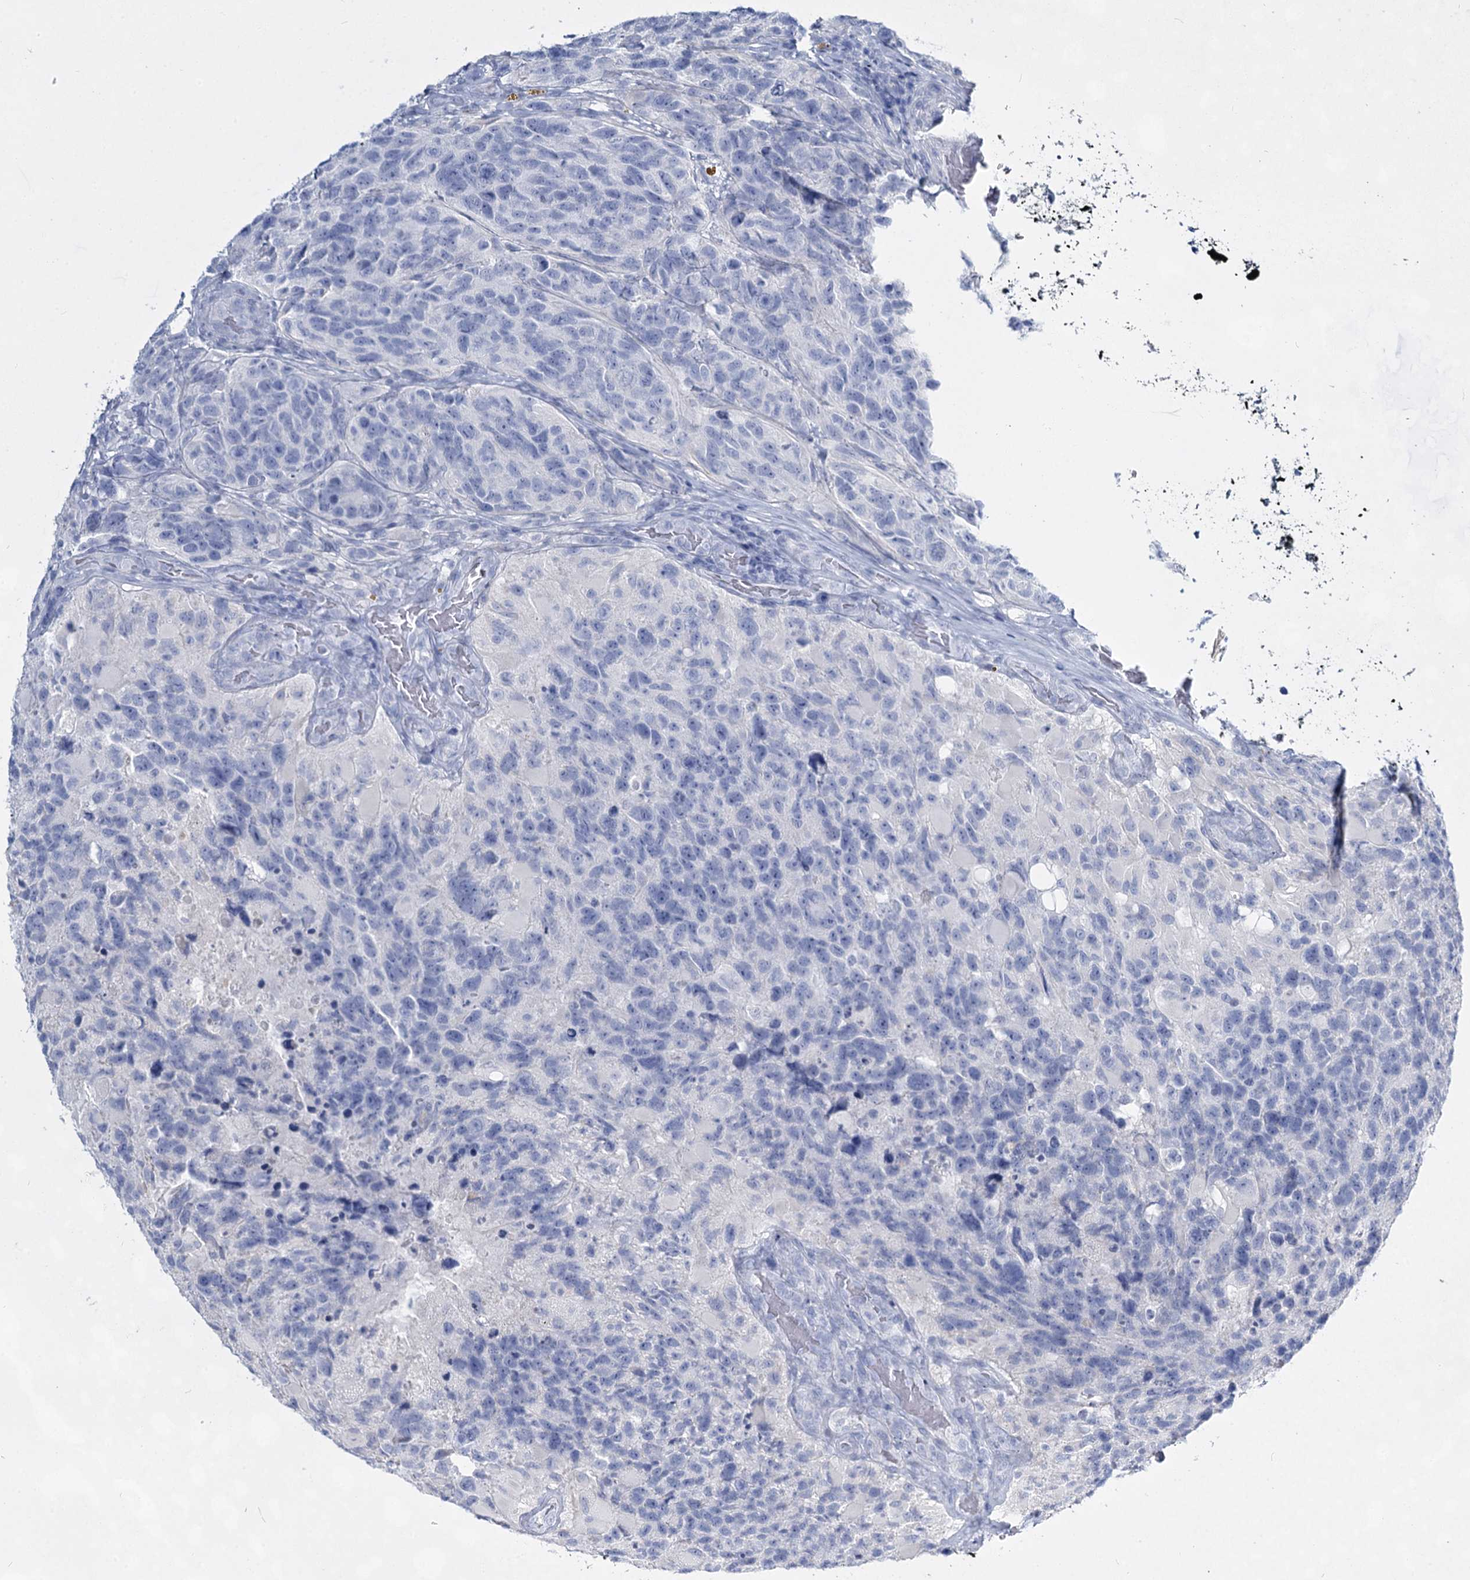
{"staining": {"intensity": "negative", "quantity": "none", "location": "none"}, "tissue": "glioma", "cell_type": "Tumor cells", "image_type": "cancer", "snomed": [{"axis": "morphology", "description": "Glioma, malignant, High grade"}, {"axis": "topography", "description": "Brain"}], "caption": "Immunohistochemical staining of glioma reveals no significant expression in tumor cells.", "gene": "SLC17A2", "patient": {"sex": "male", "age": 69}}